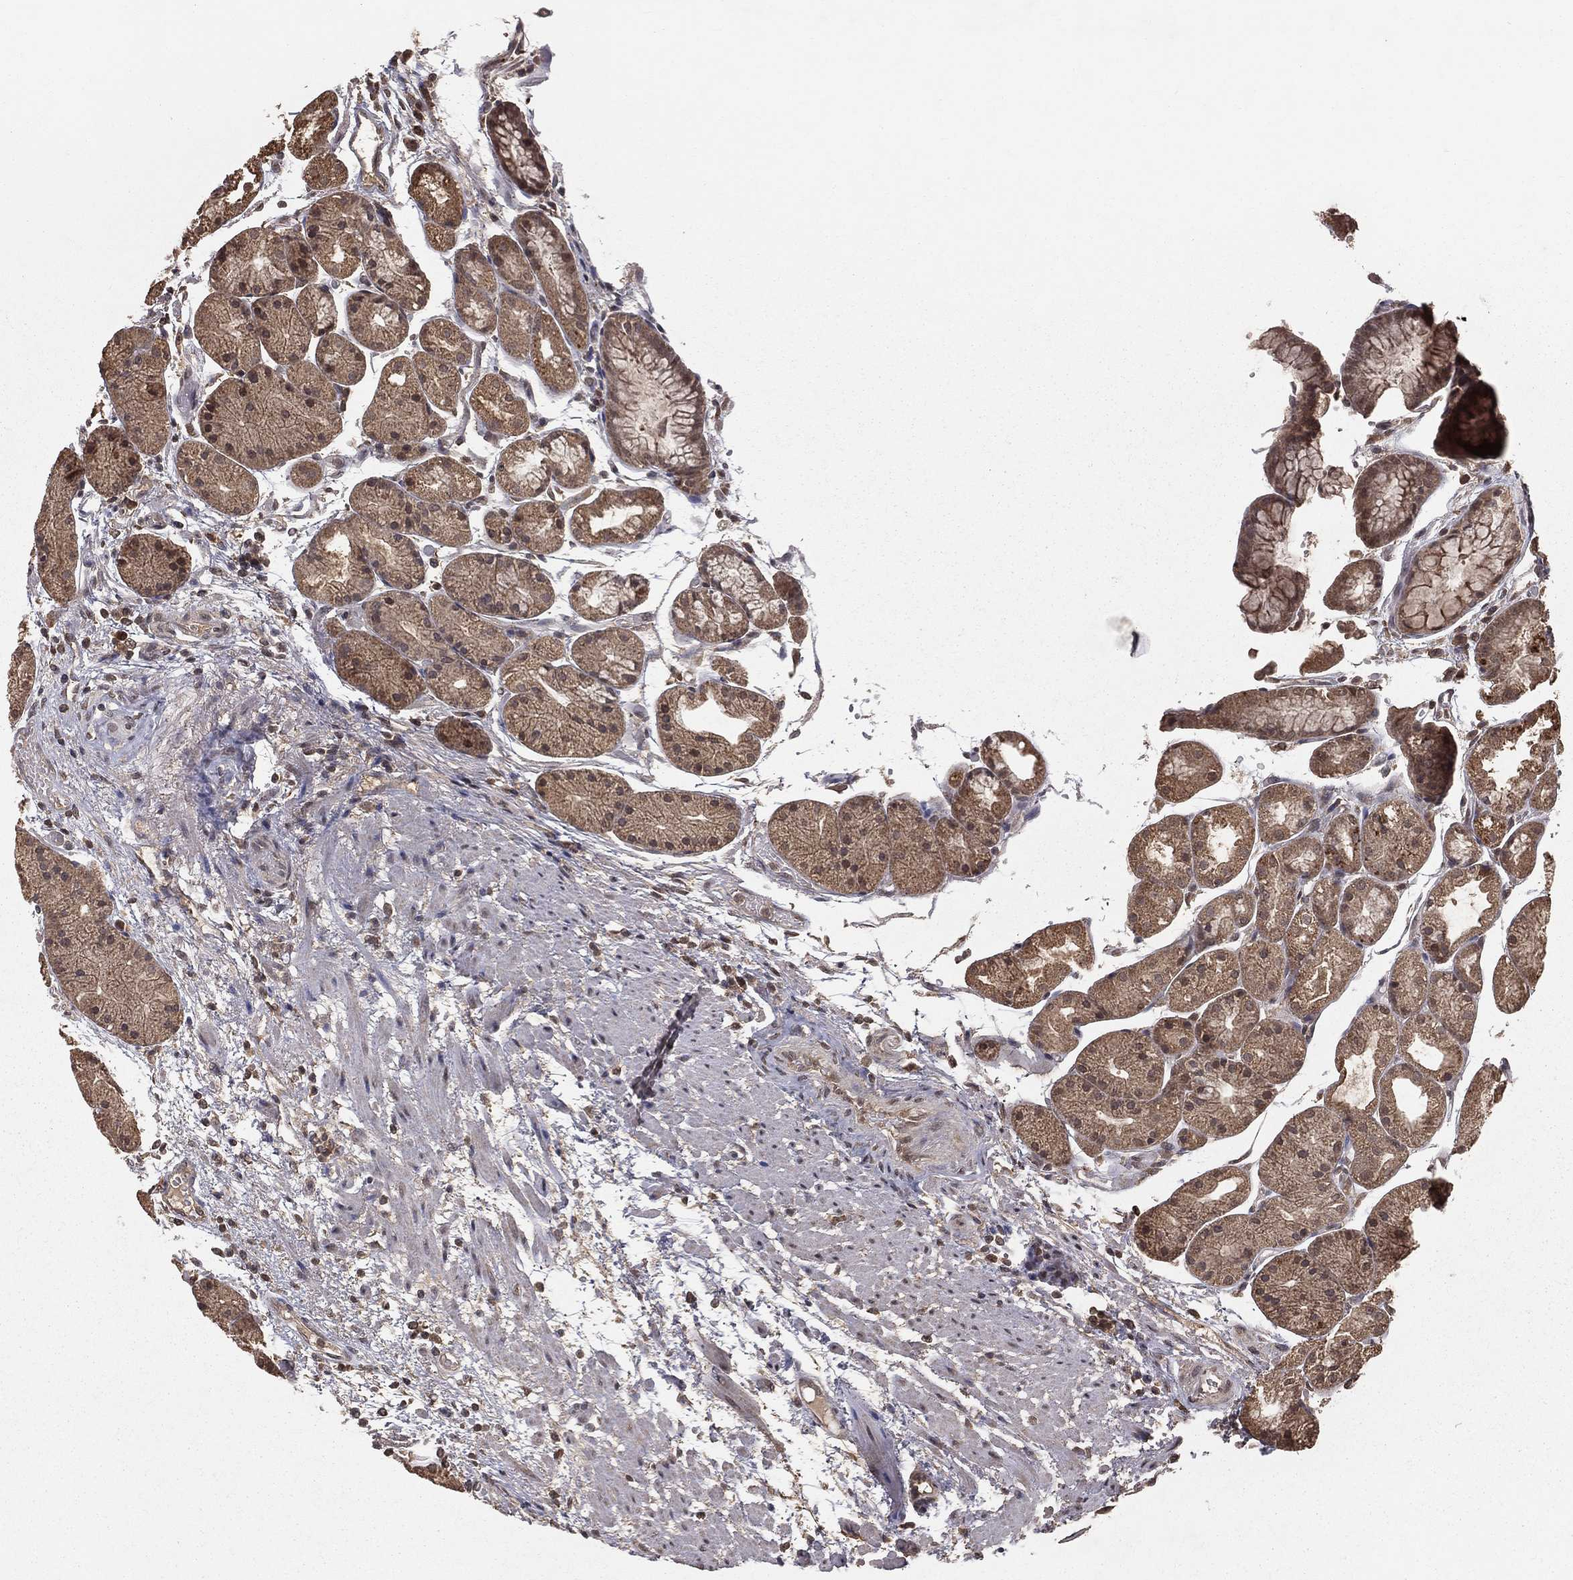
{"staining": {"intensity": "moderate", "quantity": "25%-75%", "location": "cytoplasmic/membranous"}, "tissue": "stomach", "cell_type": "Glandular cells", "image_type": "normal", "snomed": [{"axis": "morphology", "description": "Normal tissue, NOS"}, {"axis": "topography", "description": "Stomach, upper"}], "caption": "Immunohistochemistry (IHC) photomicrograph of normal human stomach stained for a protein (brown), which exhibits medium levels of moderate cytoplasmic/membranous expression in approximately 25%-75% of glandular cells.", "gene": "ZDHHC15", "patient": {"sex": "male", "age": 72}}